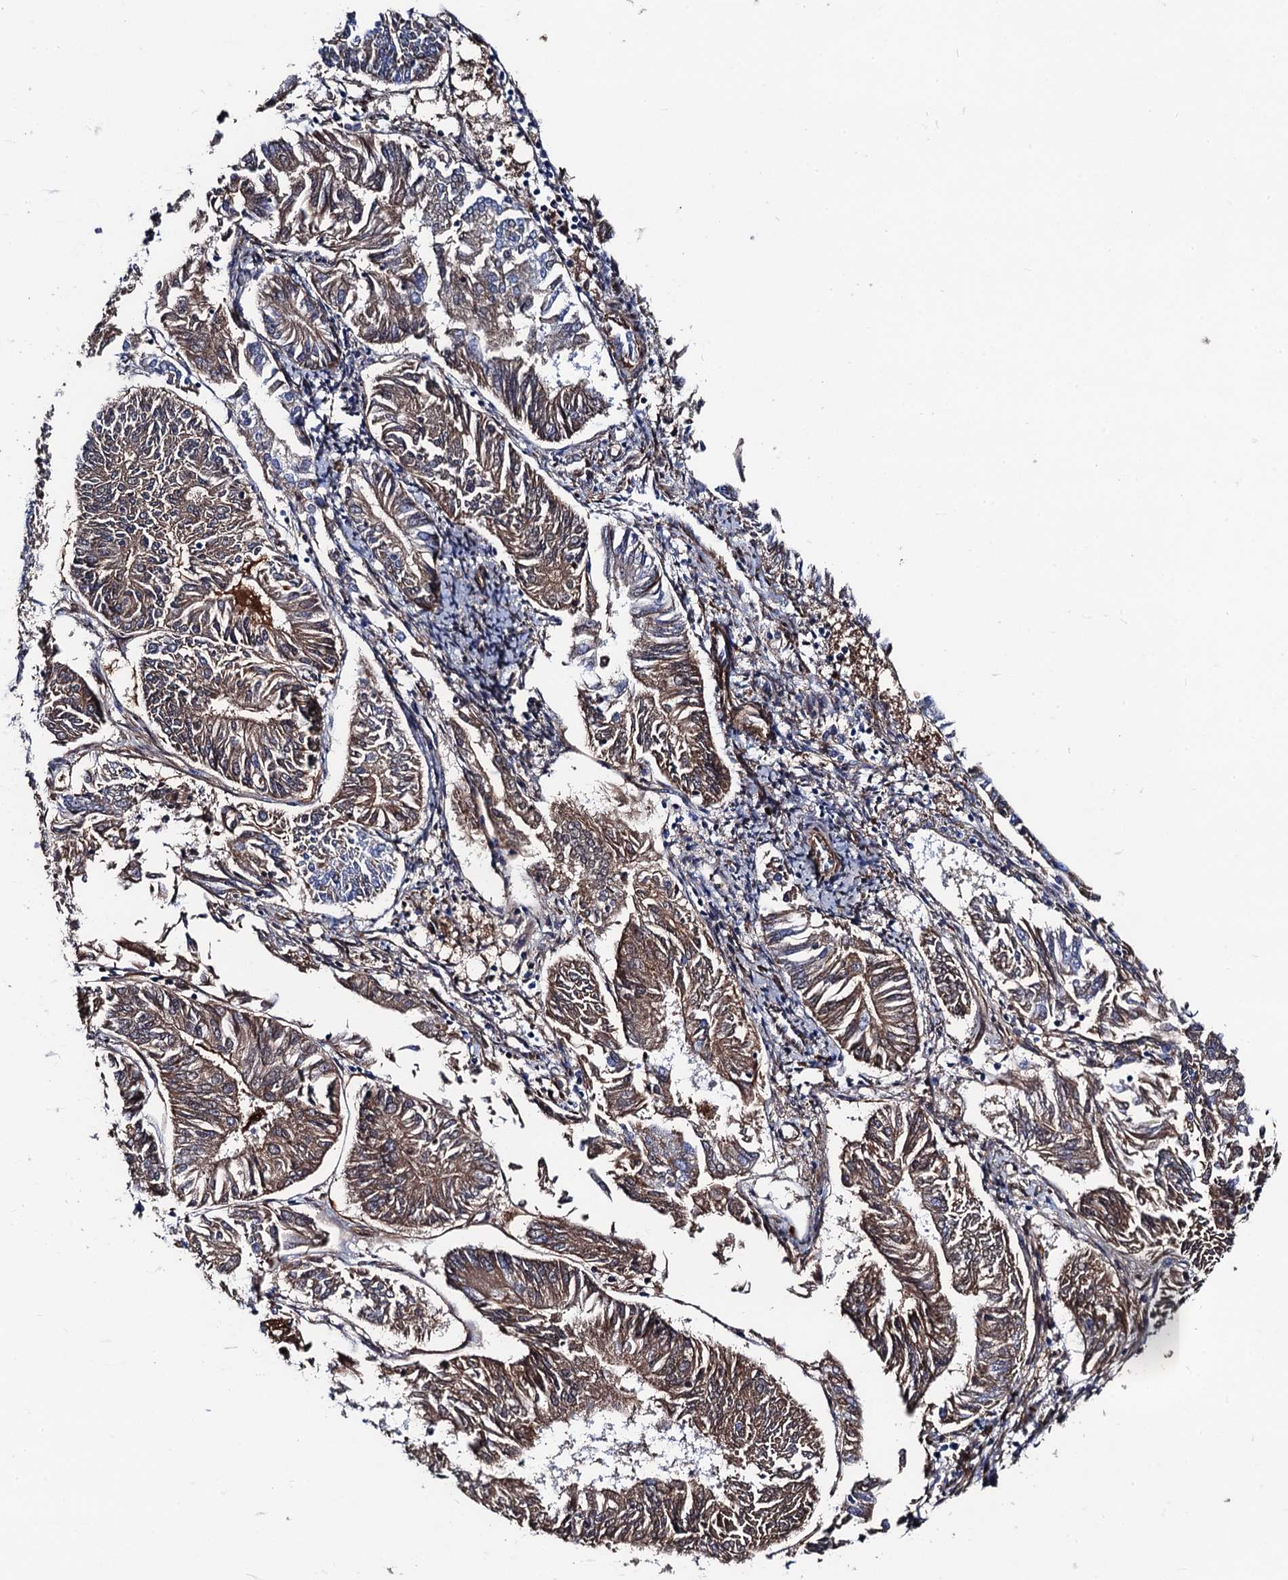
{"staining": {"intensity": "moderate", "quantity": ">75%", "location": "cytoplasmic/membranous"}, "tissue": "endometrial cancer", "cell_type": "Tumor cells", "image_type": "cancer", "snomed": [{"axis": "morphology", "description": "Adenocarcinoma, NOS"}, {"axis": "topography", "description": "Endometrium"}], "caption": "Human adenocarcinoma (endometrial) stained with a protein marker exhibits moderate staining in tumor cells.", "gene": "FREM3", "patient": {"sex": "female", "age": 58}}